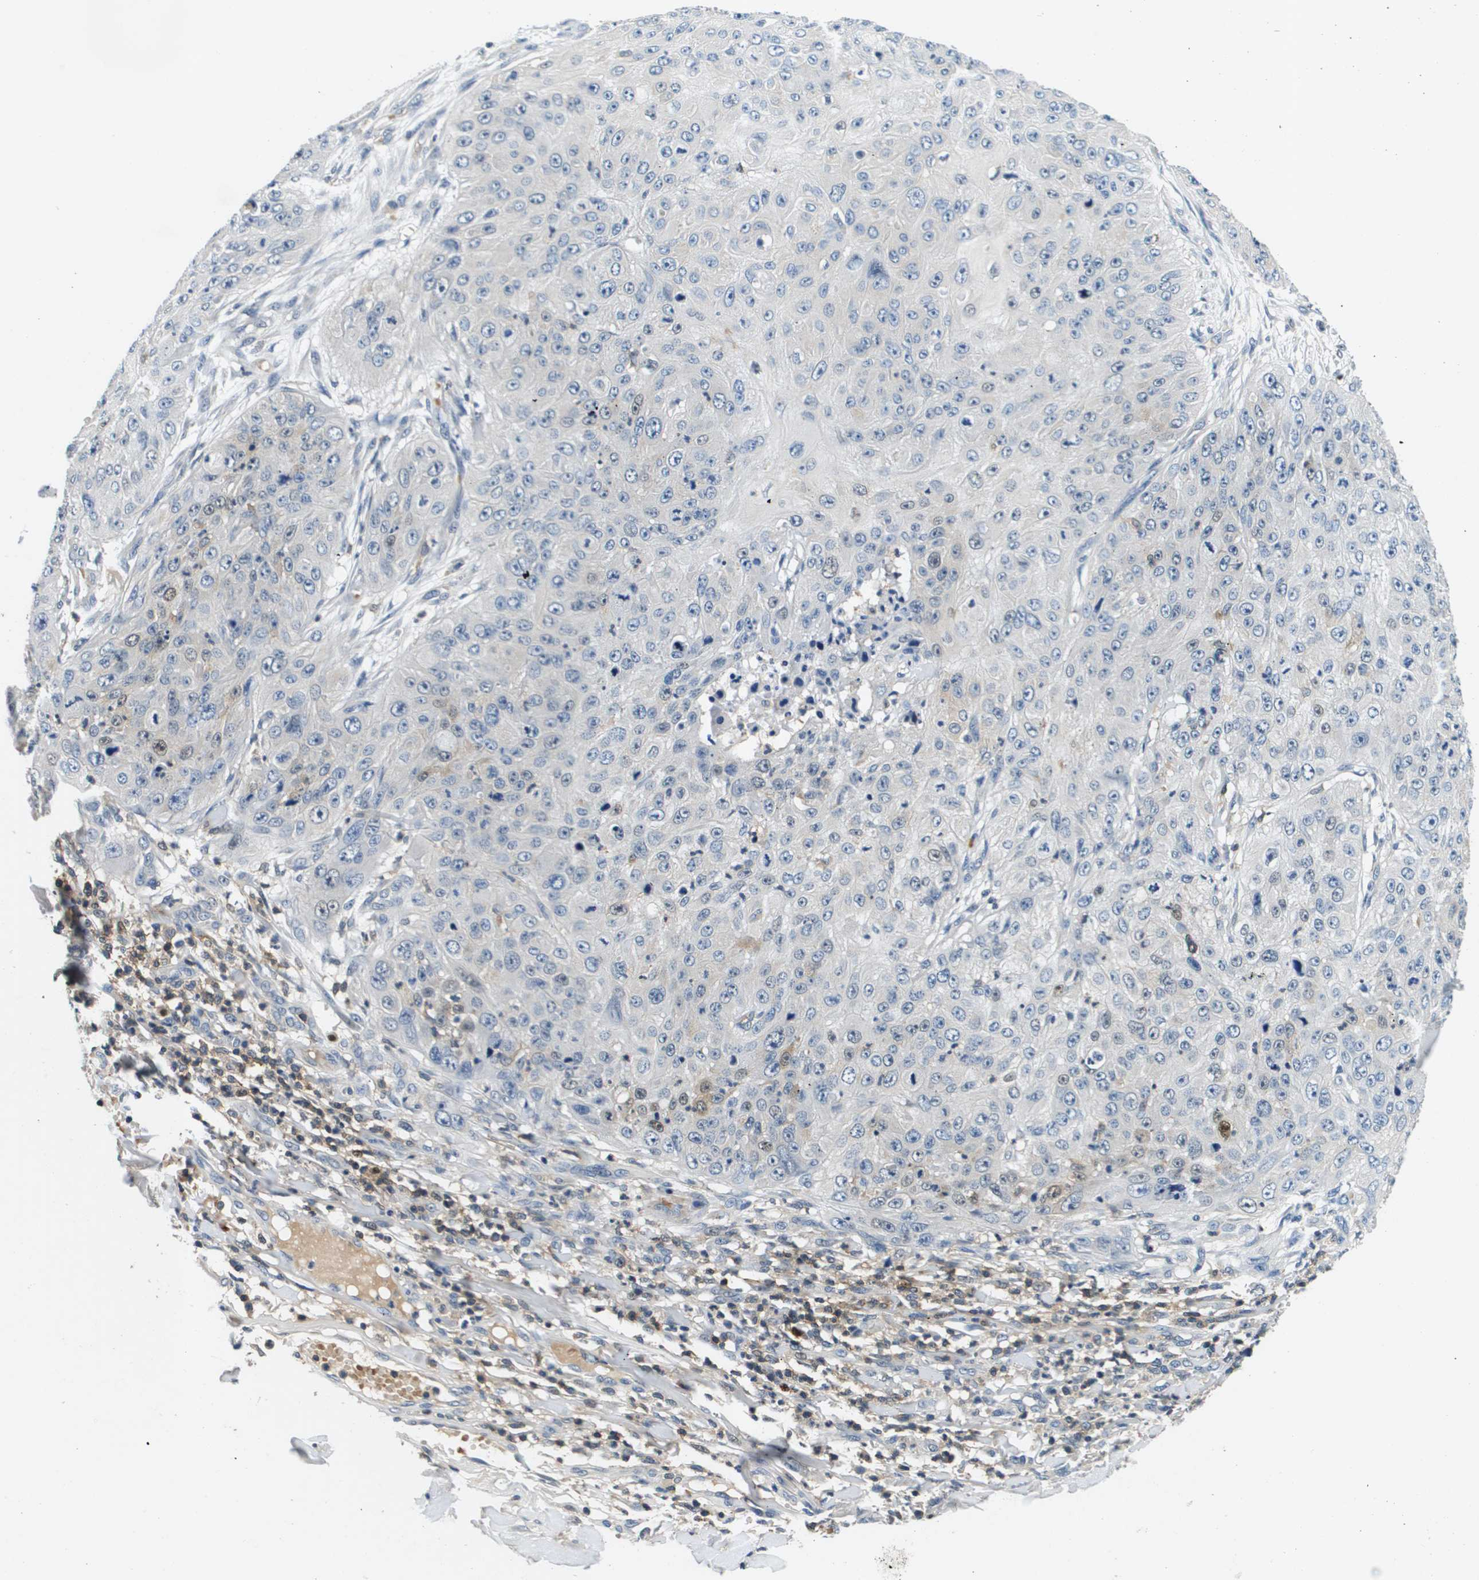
{"staining": {"intensity": "negative", "quantity": "none", "location": "none"}, "tissue": "skin cancer", "cell_type": "Tumor cells", "image_type": "cancer", "snomed": [{"axis": "morphology", "description": "Squamous cell carcinoma, NOS"}, {"axis": "topography", "description": "Skin"}], "caption": "Skin squamous cell carcinoma was stained to show a protein in brown. There is no significant expression in tumor cells.", "gene": "KCNQ5", "patient": {"sex": "female", "age": 80}}